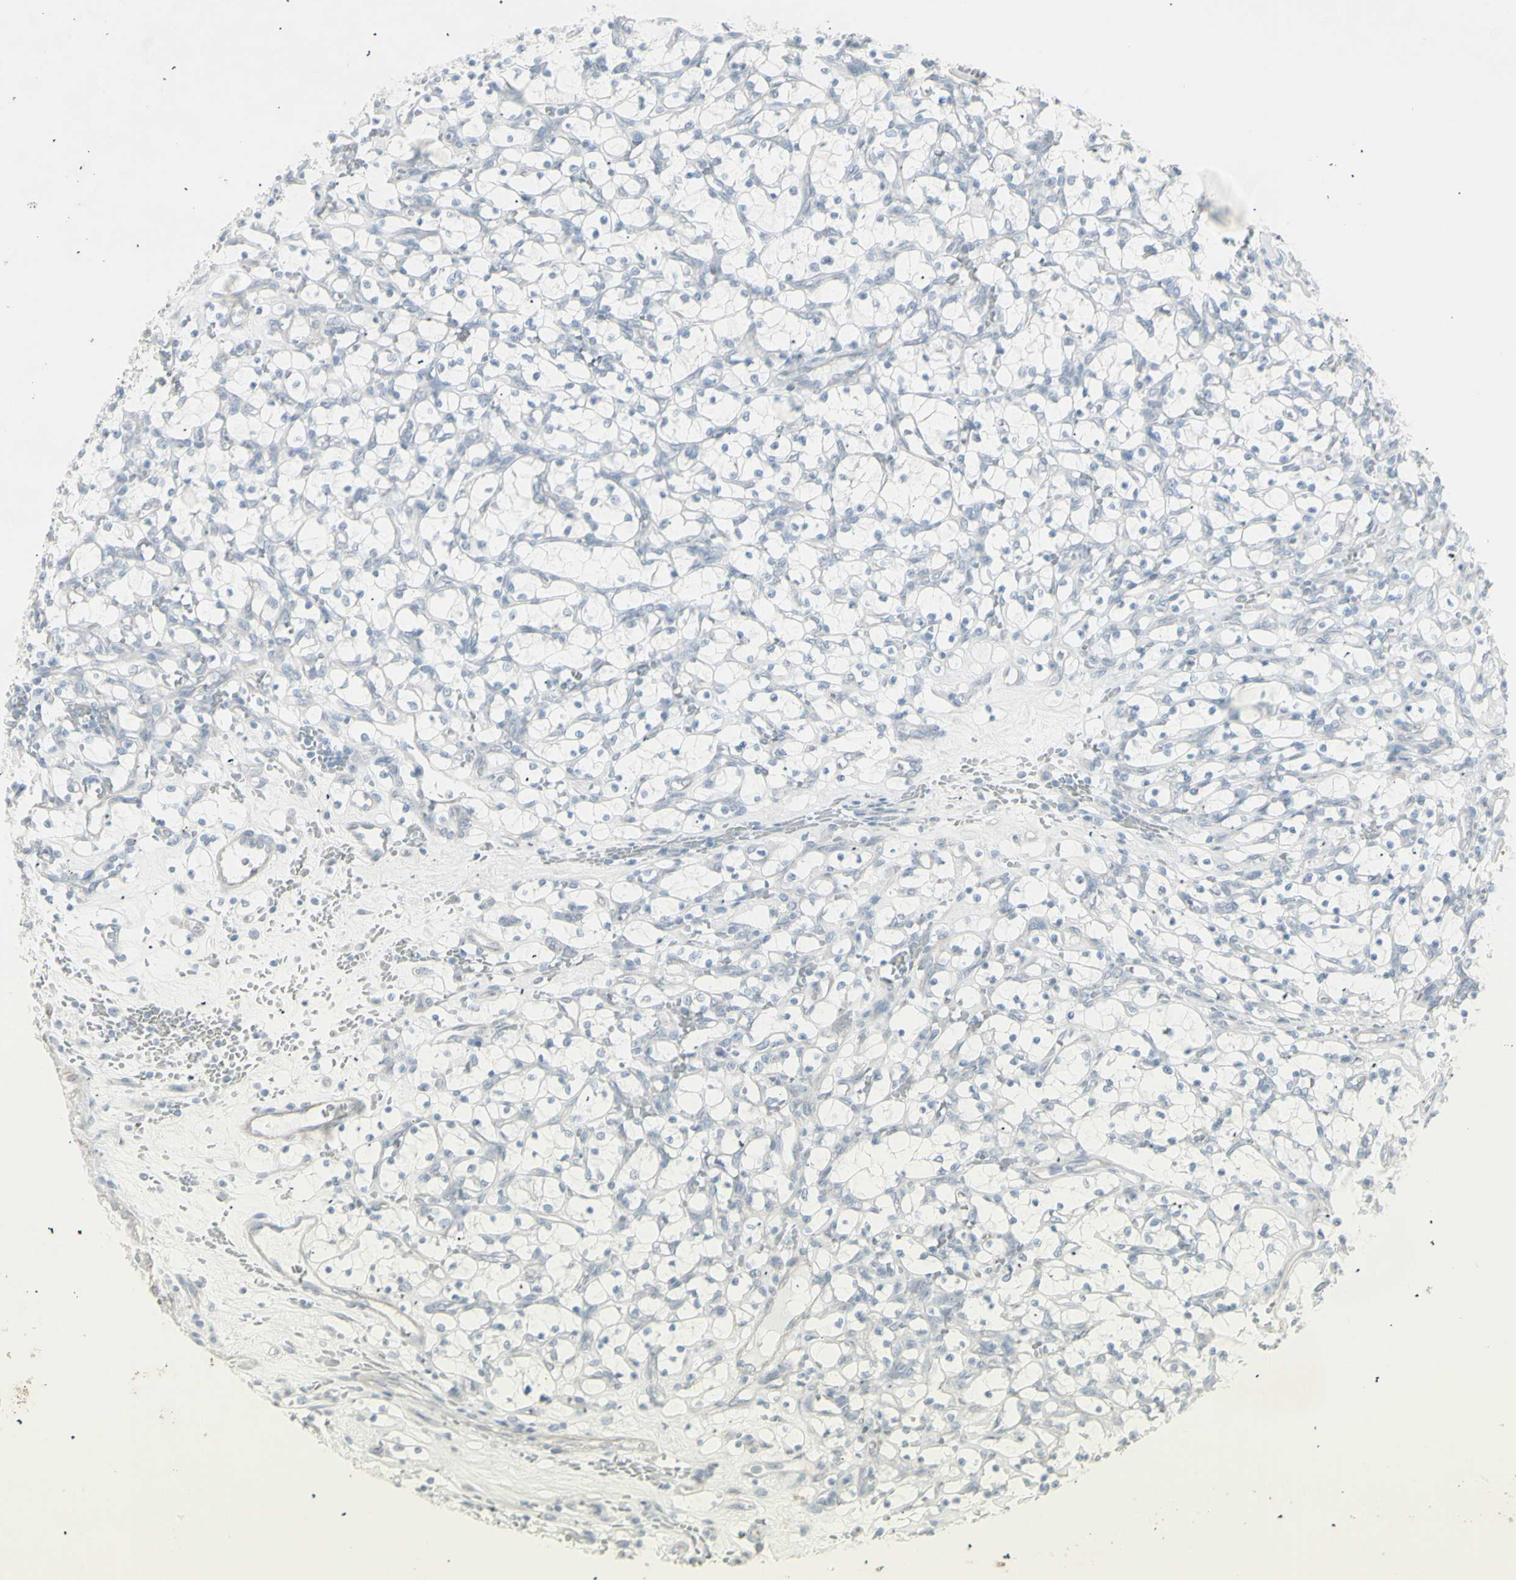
{"staining": {"intensity": "negative", "quantity": "none", "location": "none"}, "tissue": "renal cancer", "cell_type": "Tumor cells", "image_type": "cancer", "snomed": [{"axis": "morphology", "description": "Adenocarcinoma, NOS"}, {"axis": "topography", "description": "Kidney"}], "caption": "Immunohistochemistry of human renal cancer (adenocarcinoma) demonstrates no positivity in tumor cells.", "gene": "YBX2", "patient": {"sex": "female", "age": 69}}